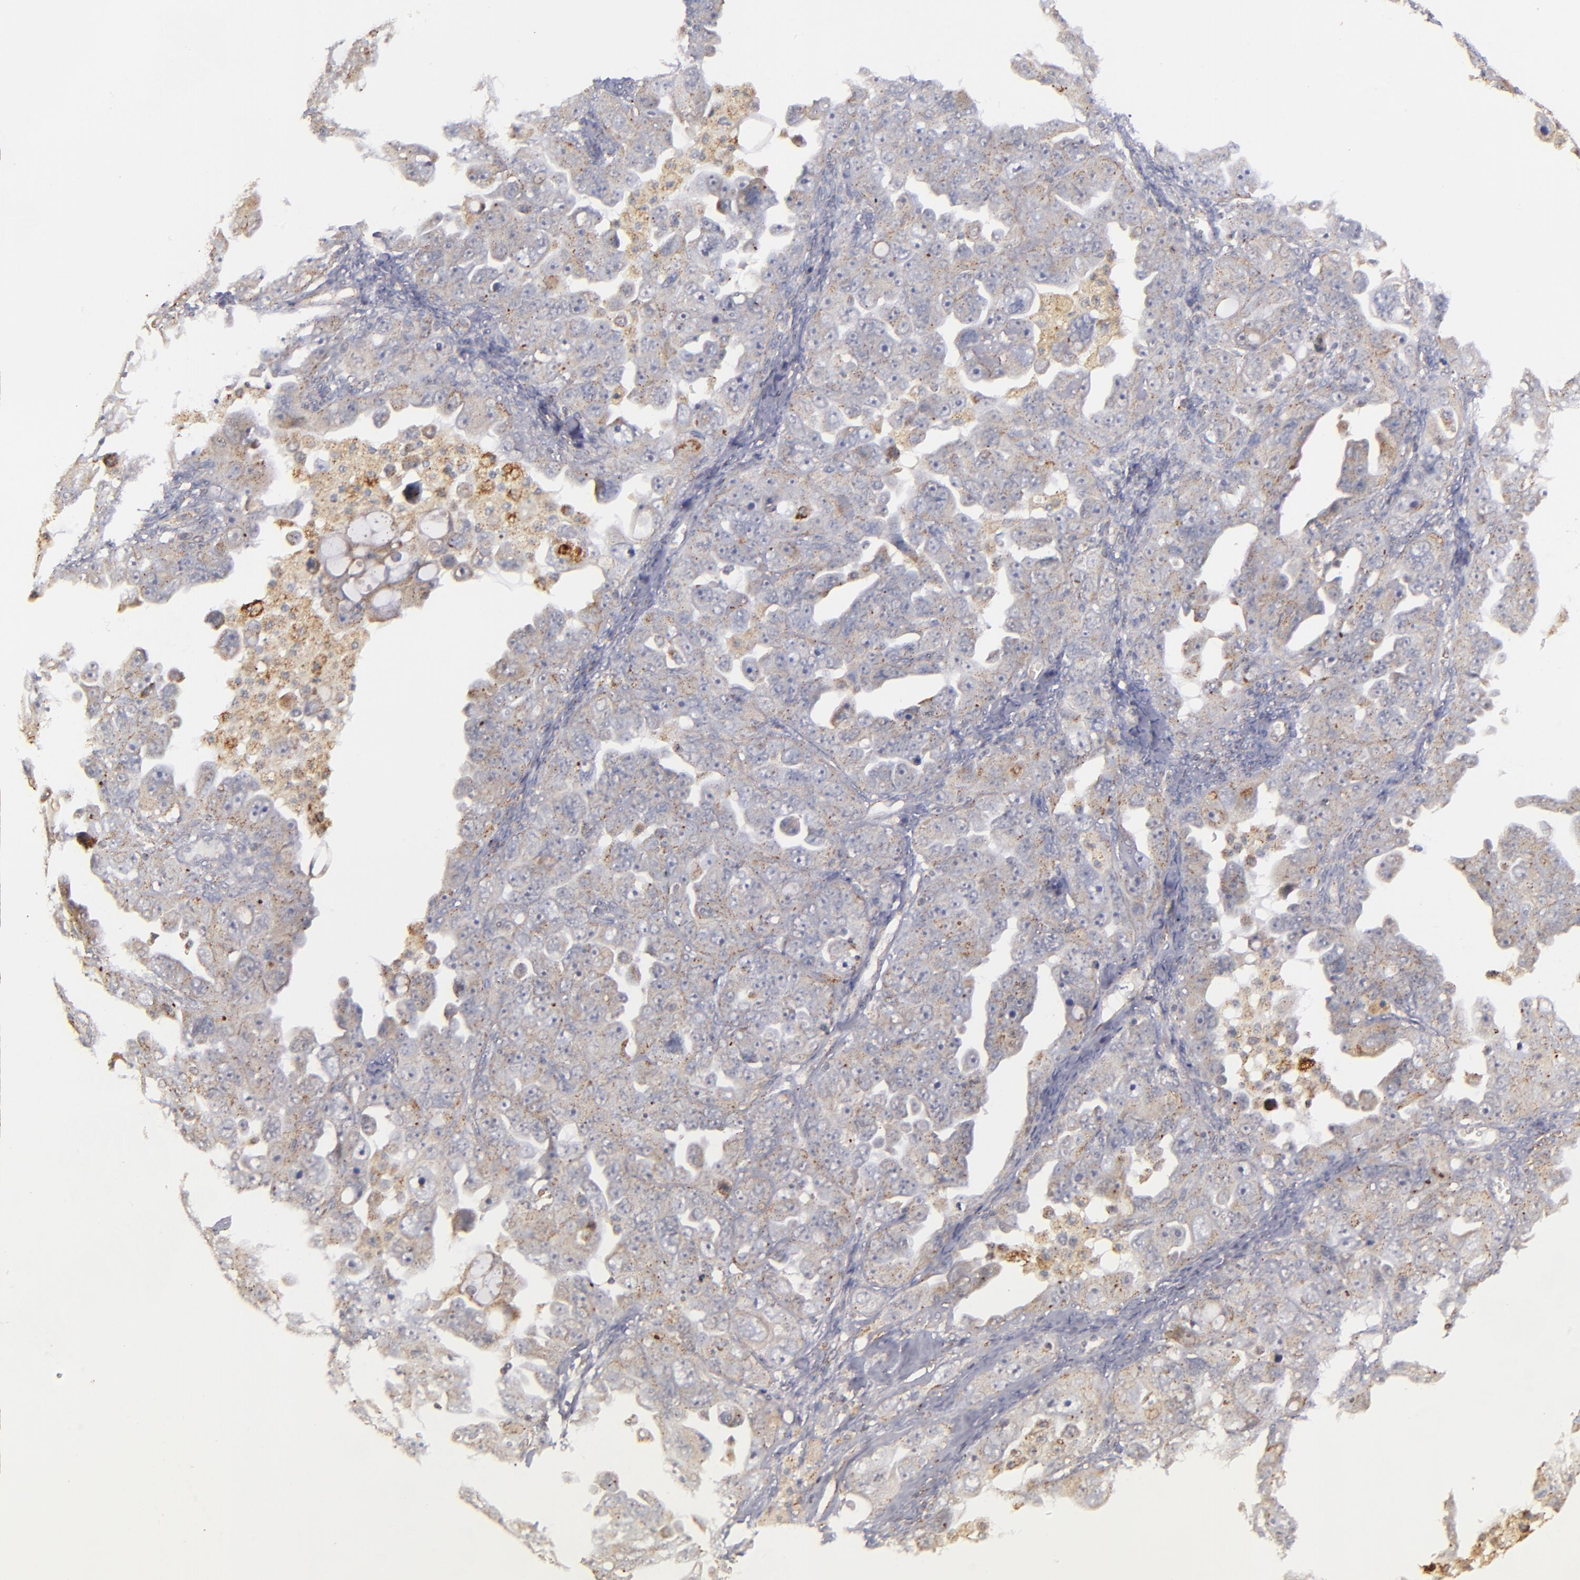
{"staining": {"intensity": "weak", "quantity": "25%-75%", "location": "cytoplasmic/membranous"}, "tissue": "ovarian cancer", "cell_type": "Tumor cells", "image_type": "cancer", "snomed": [{"axis": "morphology", "description": "Cystadenocarcinoma, serous, NOS"}, {"axis": "topography", "description": "Ovary"}], "caption": "Serous cystadenocarcinoma (ovarian) stained with a brown dye demonstrates weak cytoplasmic/membranous positive staining in about 25%-75% of tumor cells.", "gene": "ZFYVE1", "patient": {"sex": "female", "age": 66}}